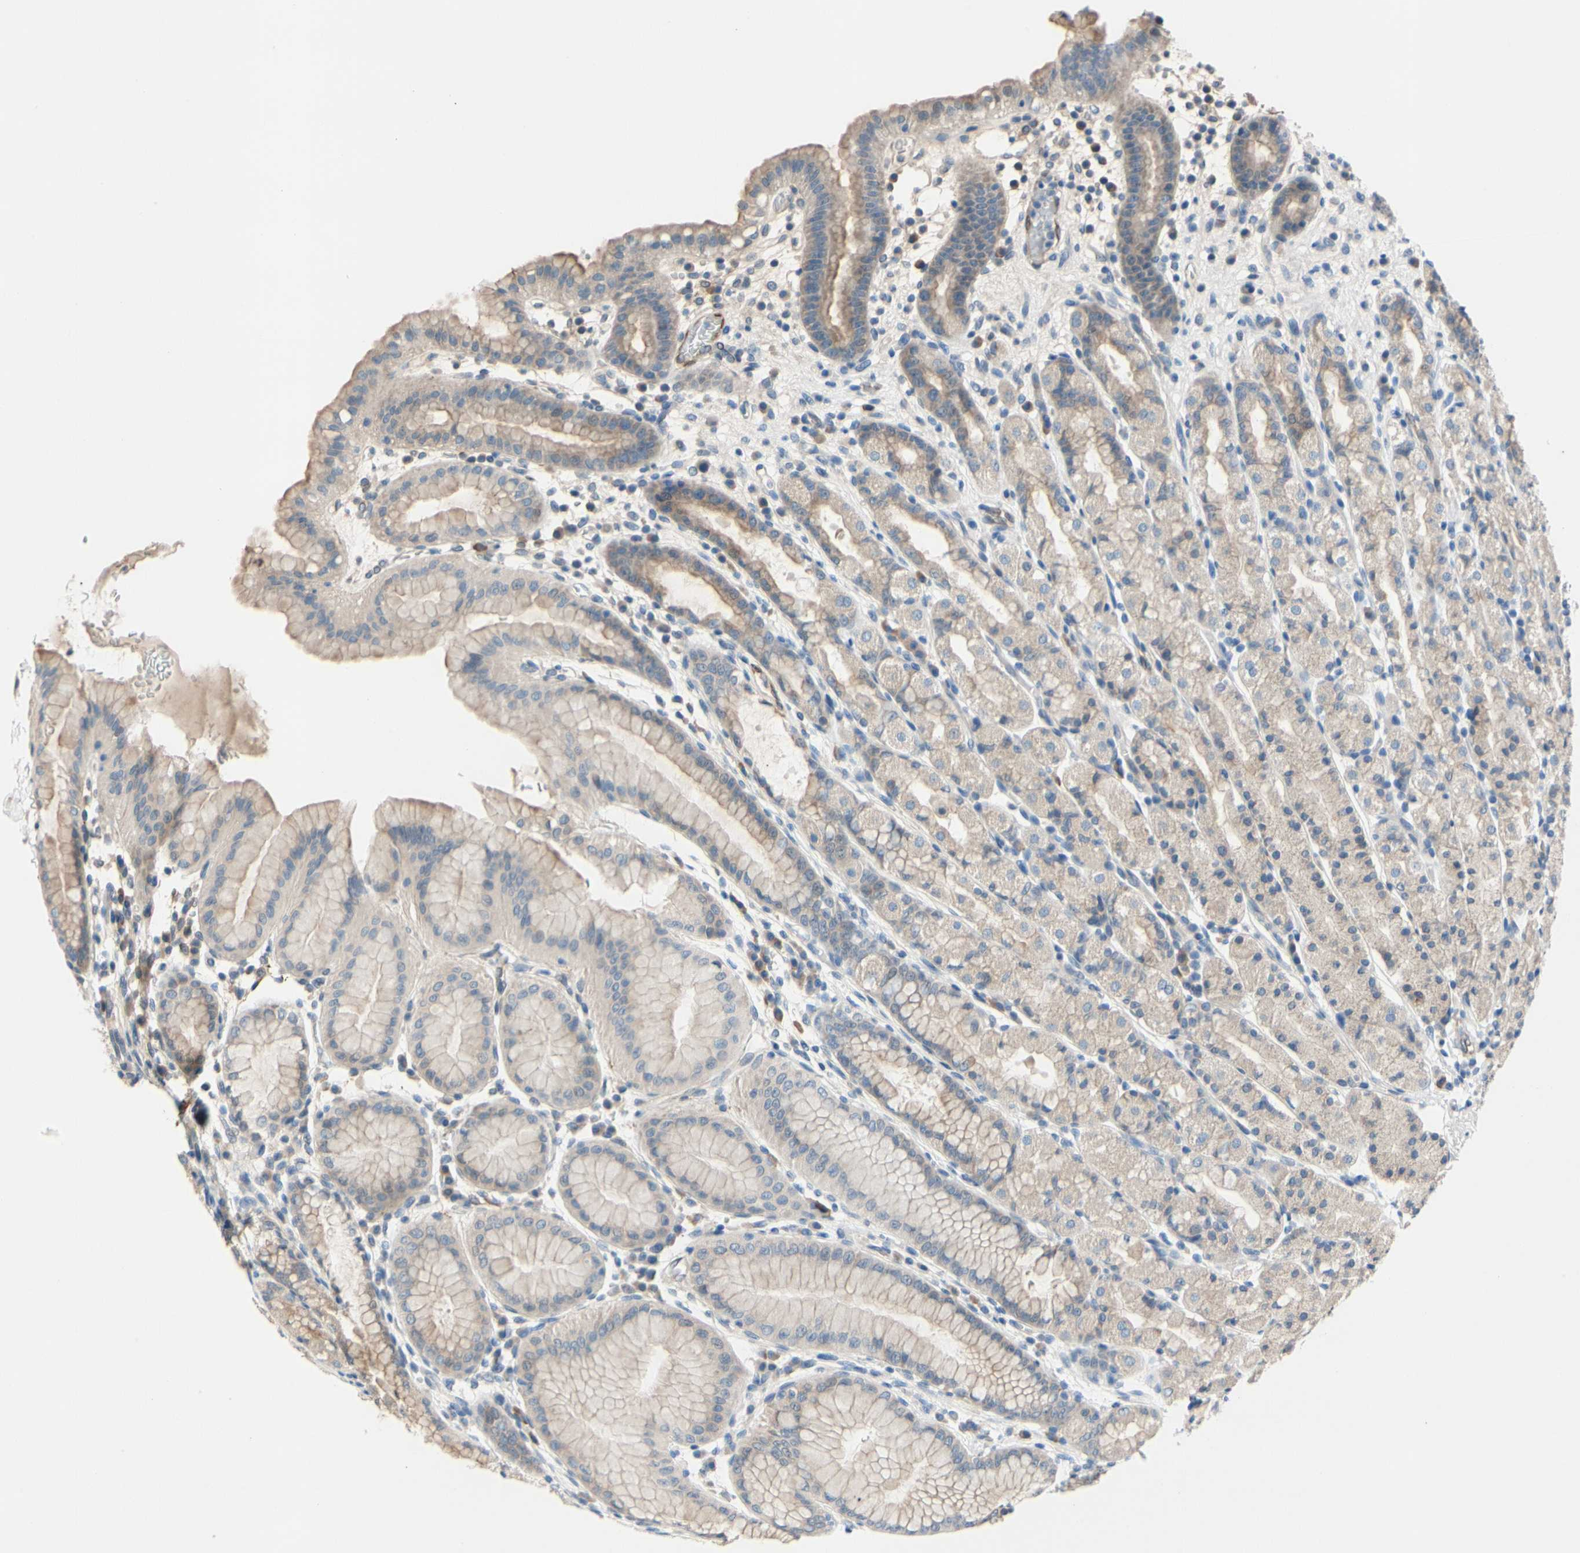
{"staining": {"intensity": "weak", "quantity": ">75%", "location": "cytoplasmic/membranous"}, "tissue": "stomach", "cell_type": "Glandular cells", "image_type": "normal", "snomed": [{"axis": "morphology", "description": "Normal tissue, NOS"}, {"axis": "topography", "description": "Stomach, upper"}], "caption": "Stomach was stained to show a protein in brown. There is low levels of weak cytoplasmic/membranous staining in approximately >75% of glandular cells.", "gene": "PRXL2A", "patient": {"sex": "male", "age": 68}}